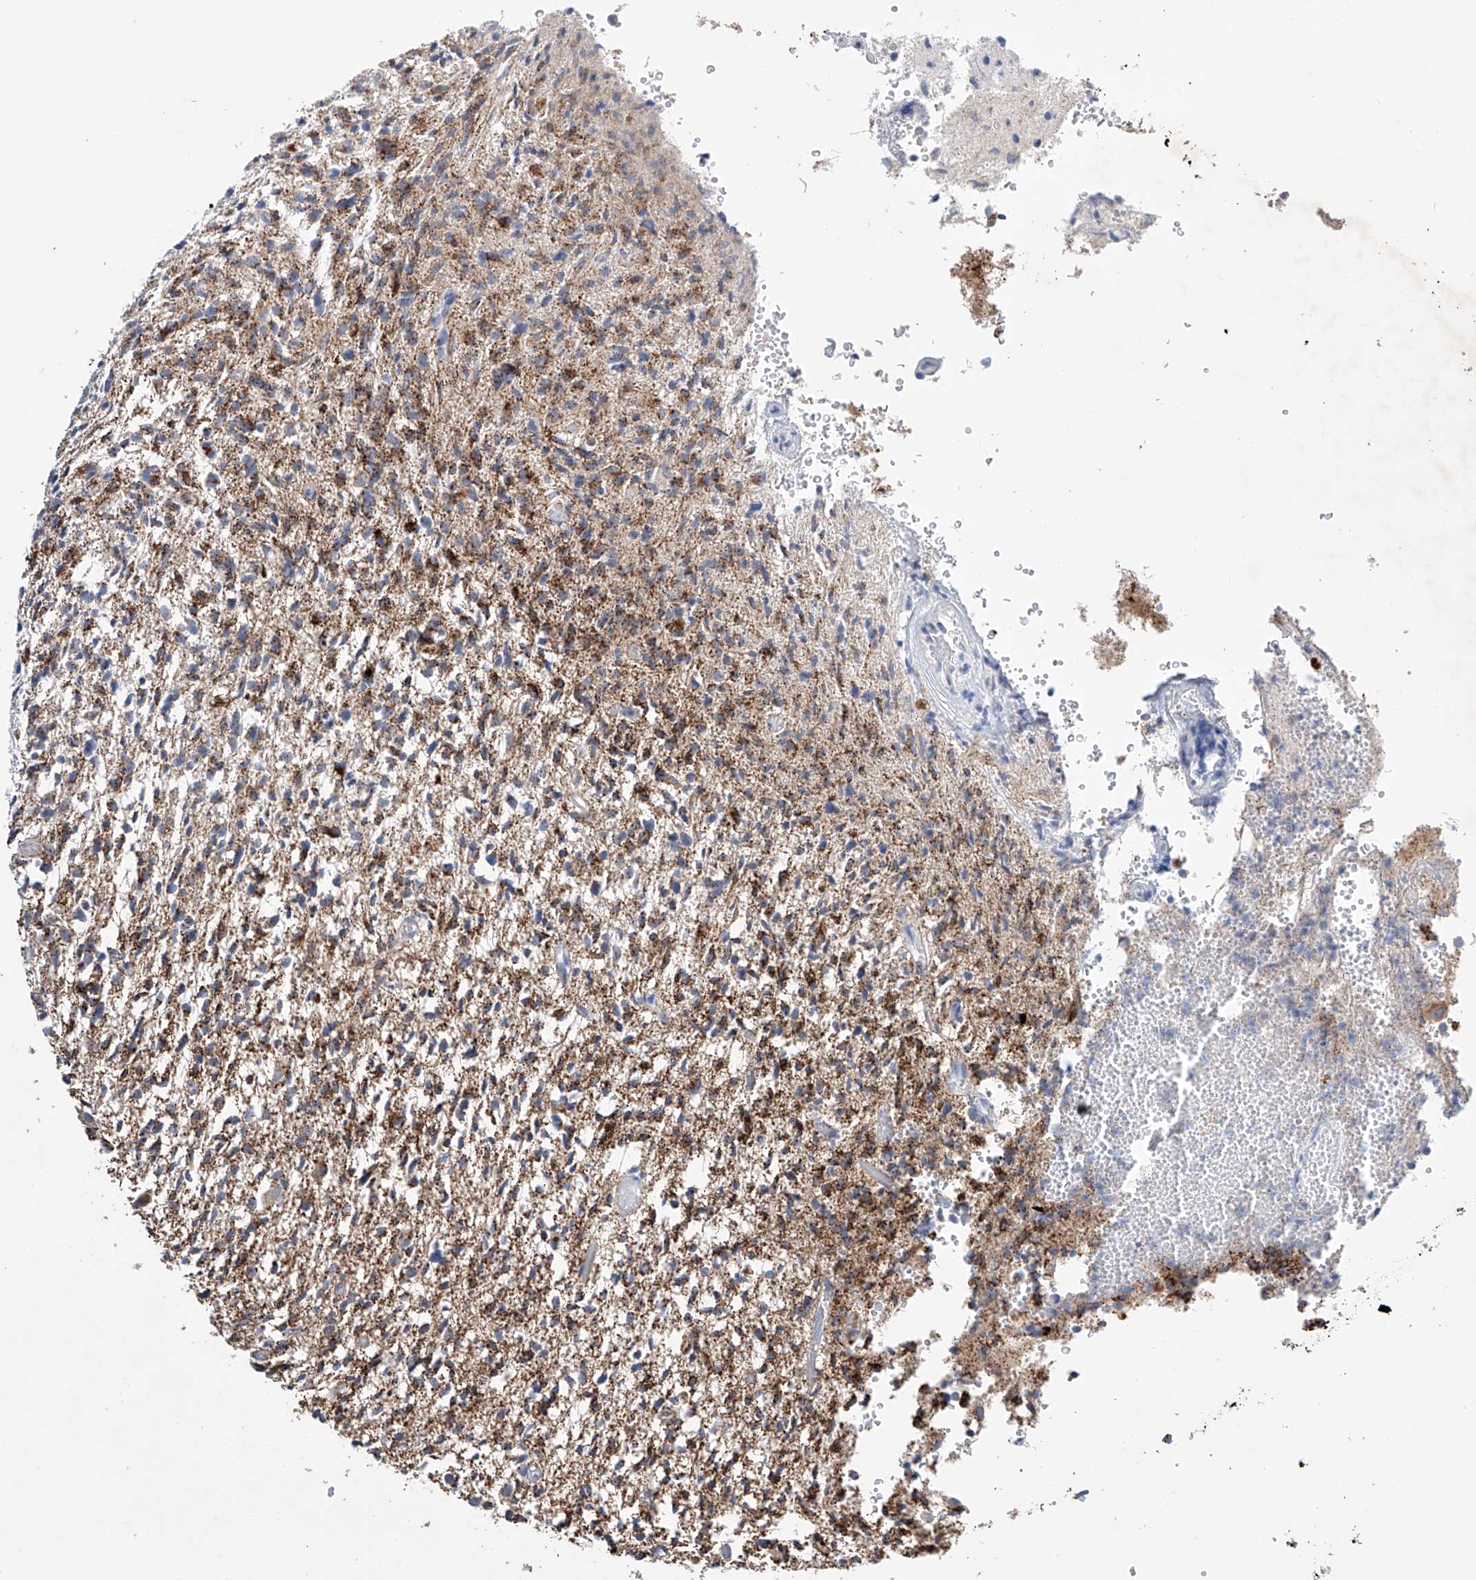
{"staining": {"intensity": "moderate", "quantity": ">75%", "location": "cytoplasmic/membranous"}, "tissue": "glioma", "cell_type": "Tumor cells", "image_type": "cancer", "snomed": [{"axis": "morphology", "description": "Glioma, malignant, High grade"}, {"axis": "topography", "description": "Brain"}], "caption": "A photomicrograph of high-grade glioma (malignant) stained for a protein displays moderate cytoplasmic/membranous brown staining in tumor cells.", "gene": "GPC4", "patient": {"sex": "female", "age": 57}}